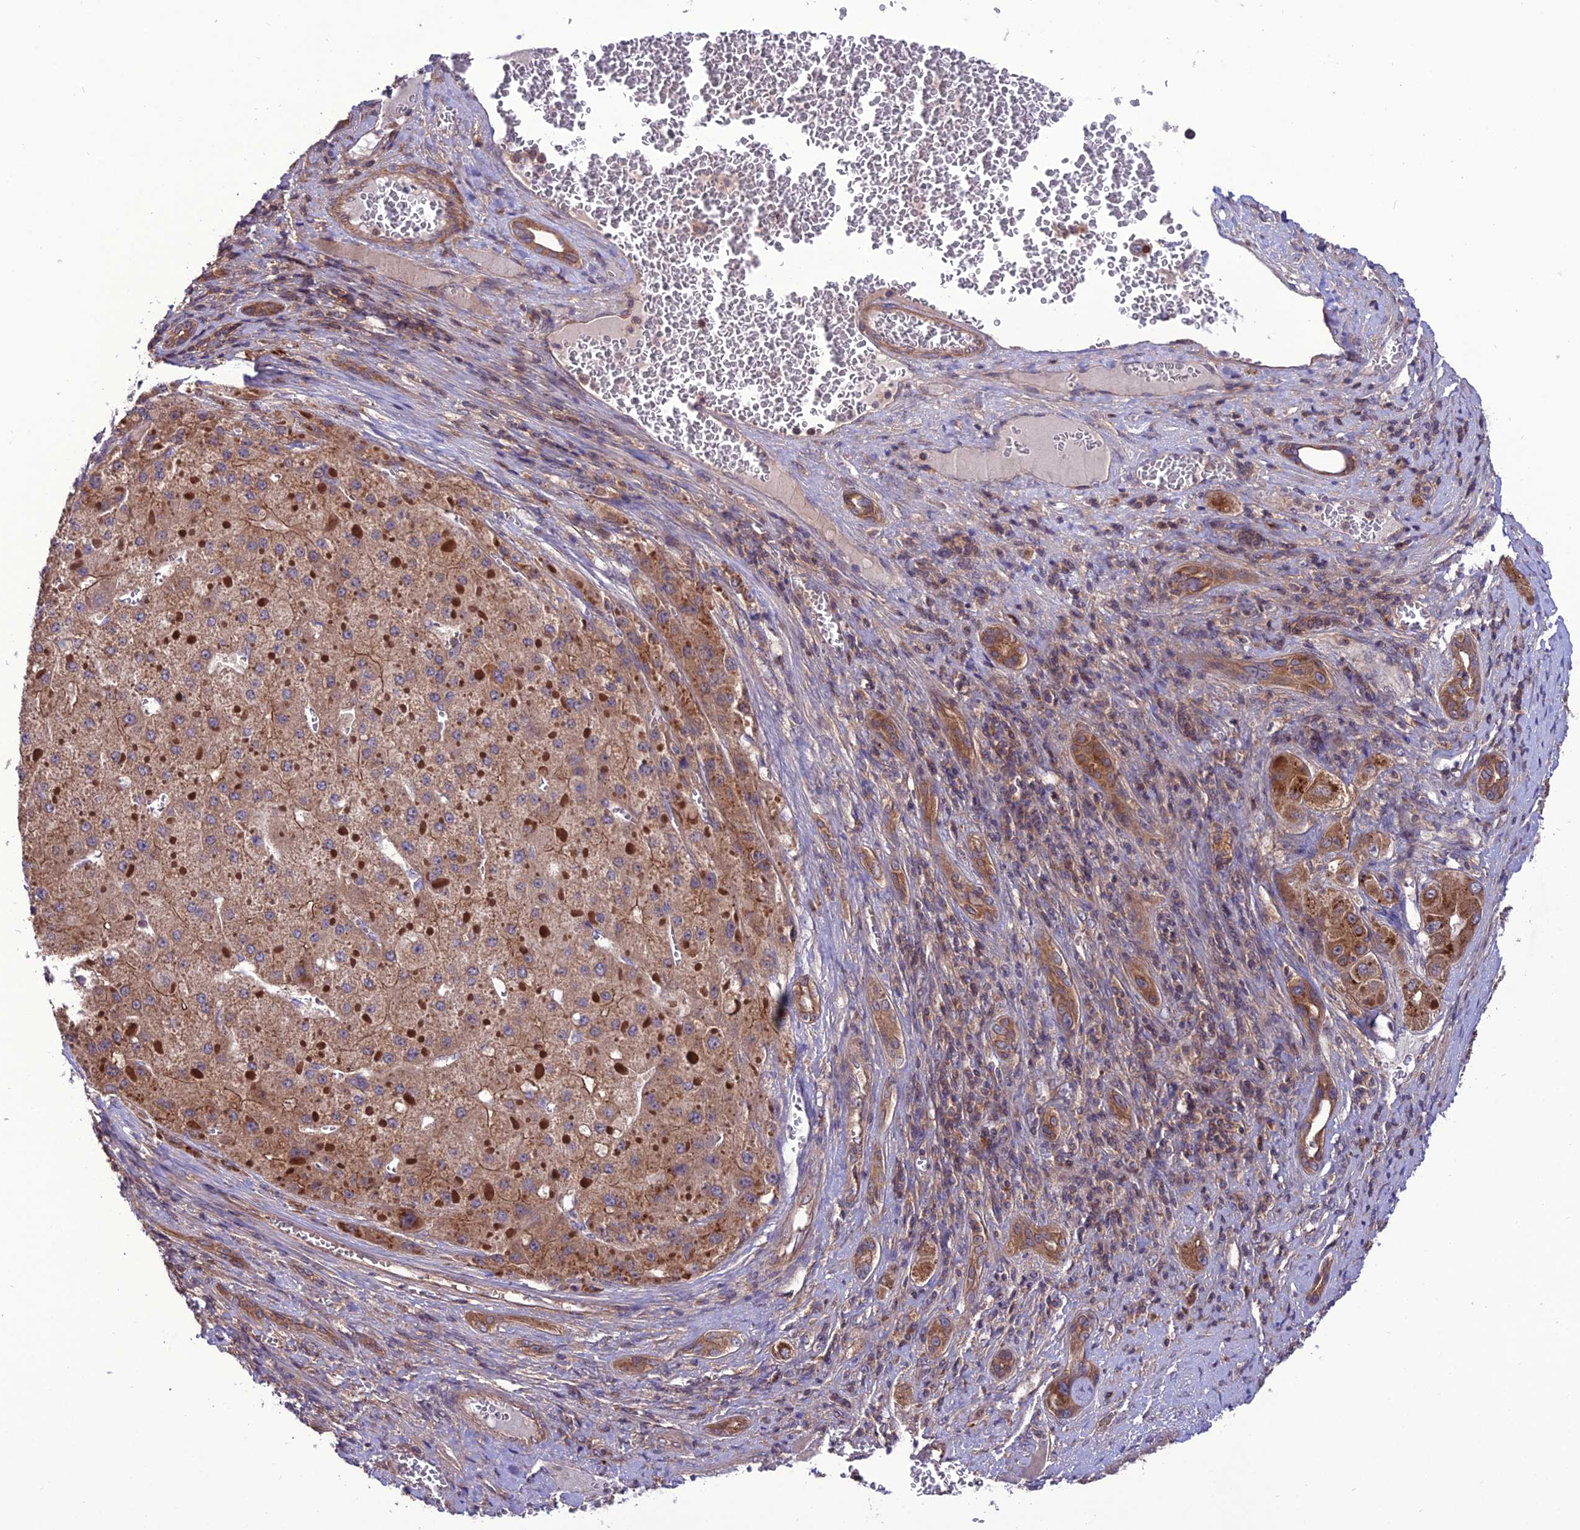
{"staining": {"intensity": "moderate", "quantity": ">75%", "location": "cytoplasmic/membranous"}, "tissue": "liver cancer", "cell_type": "Tumor cells", "image_type": "cancer", "snomed": [{"axis": "morphology", "description": "Carcinoma, Hepatocellular, NOS"}, {"axis": "topography", "description": "Liver"}], "caption": "Hepatocellular carcinoma (liver) stained for a protein (brown) shows moderate cytoplasmic/membranous positive expression in approximately >75% of tumor cells.", "gene": "PPIL3", "patient": {"sex": "female", "age": 73}}